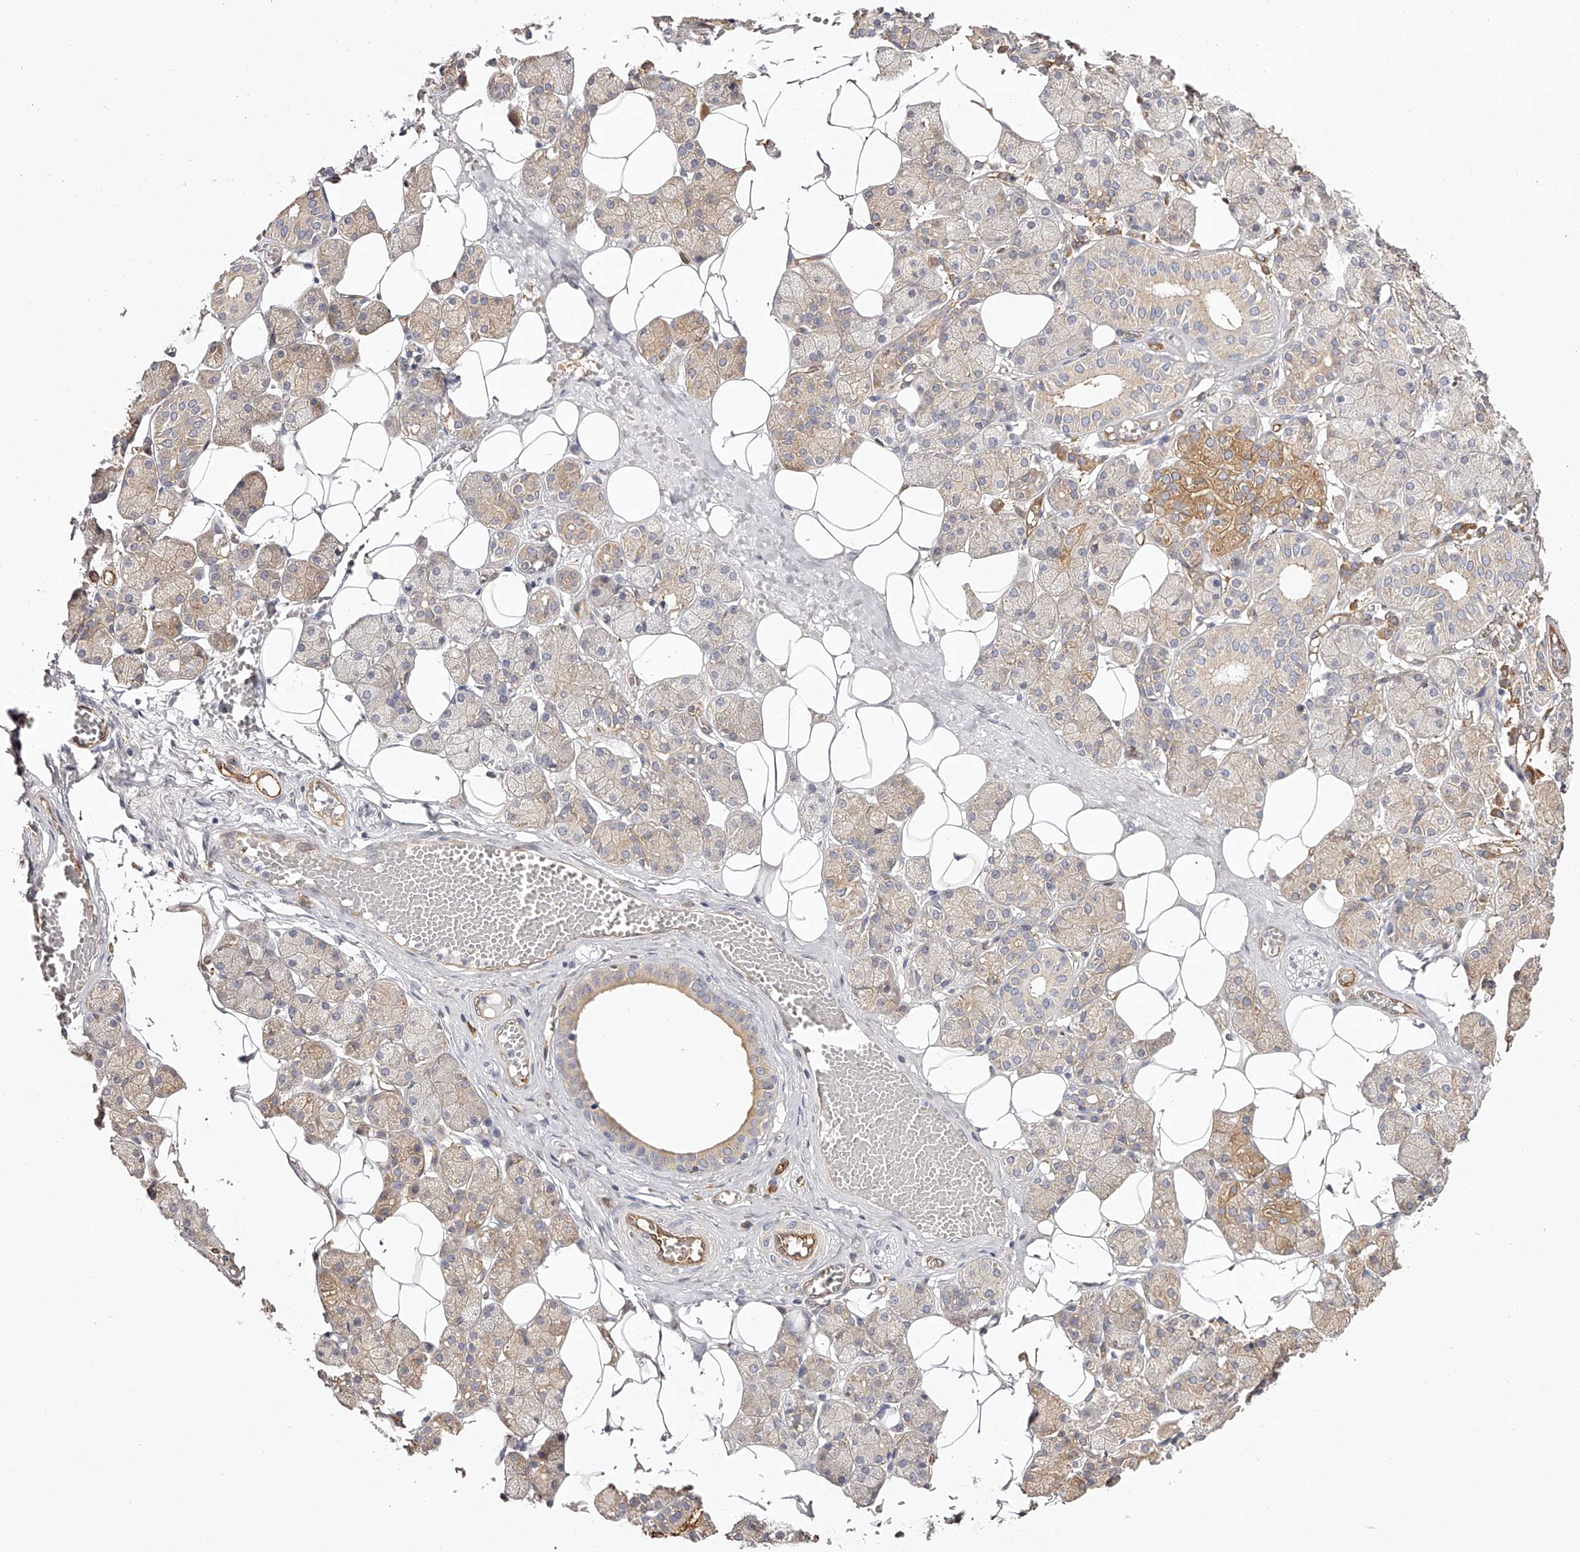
{"staining": {"intensity": "moderate", "quantity": "25%-75%", "location": "cytoplasmic/membranous"}, "tissue": "salivary gland", "cell_type": "Glandular cells", "image_type": "normal", "snomed": [{"axis": "morphology", "description": "Normal tissue, NOS"}, {"axis": "topography", "description": "Salivary gland"}], "caption": "Protein staining of unremarkable salivary gland demonstrates moderate cytoplasmic/membranous expression in approximately 25%-75% of glandular cells. (DAB (3,3'-diaminobenzidine) IHC with brightfield microscopy, high magnification).", "gene": "LAP3", "patient": {"sex": "female", "age": 33}}